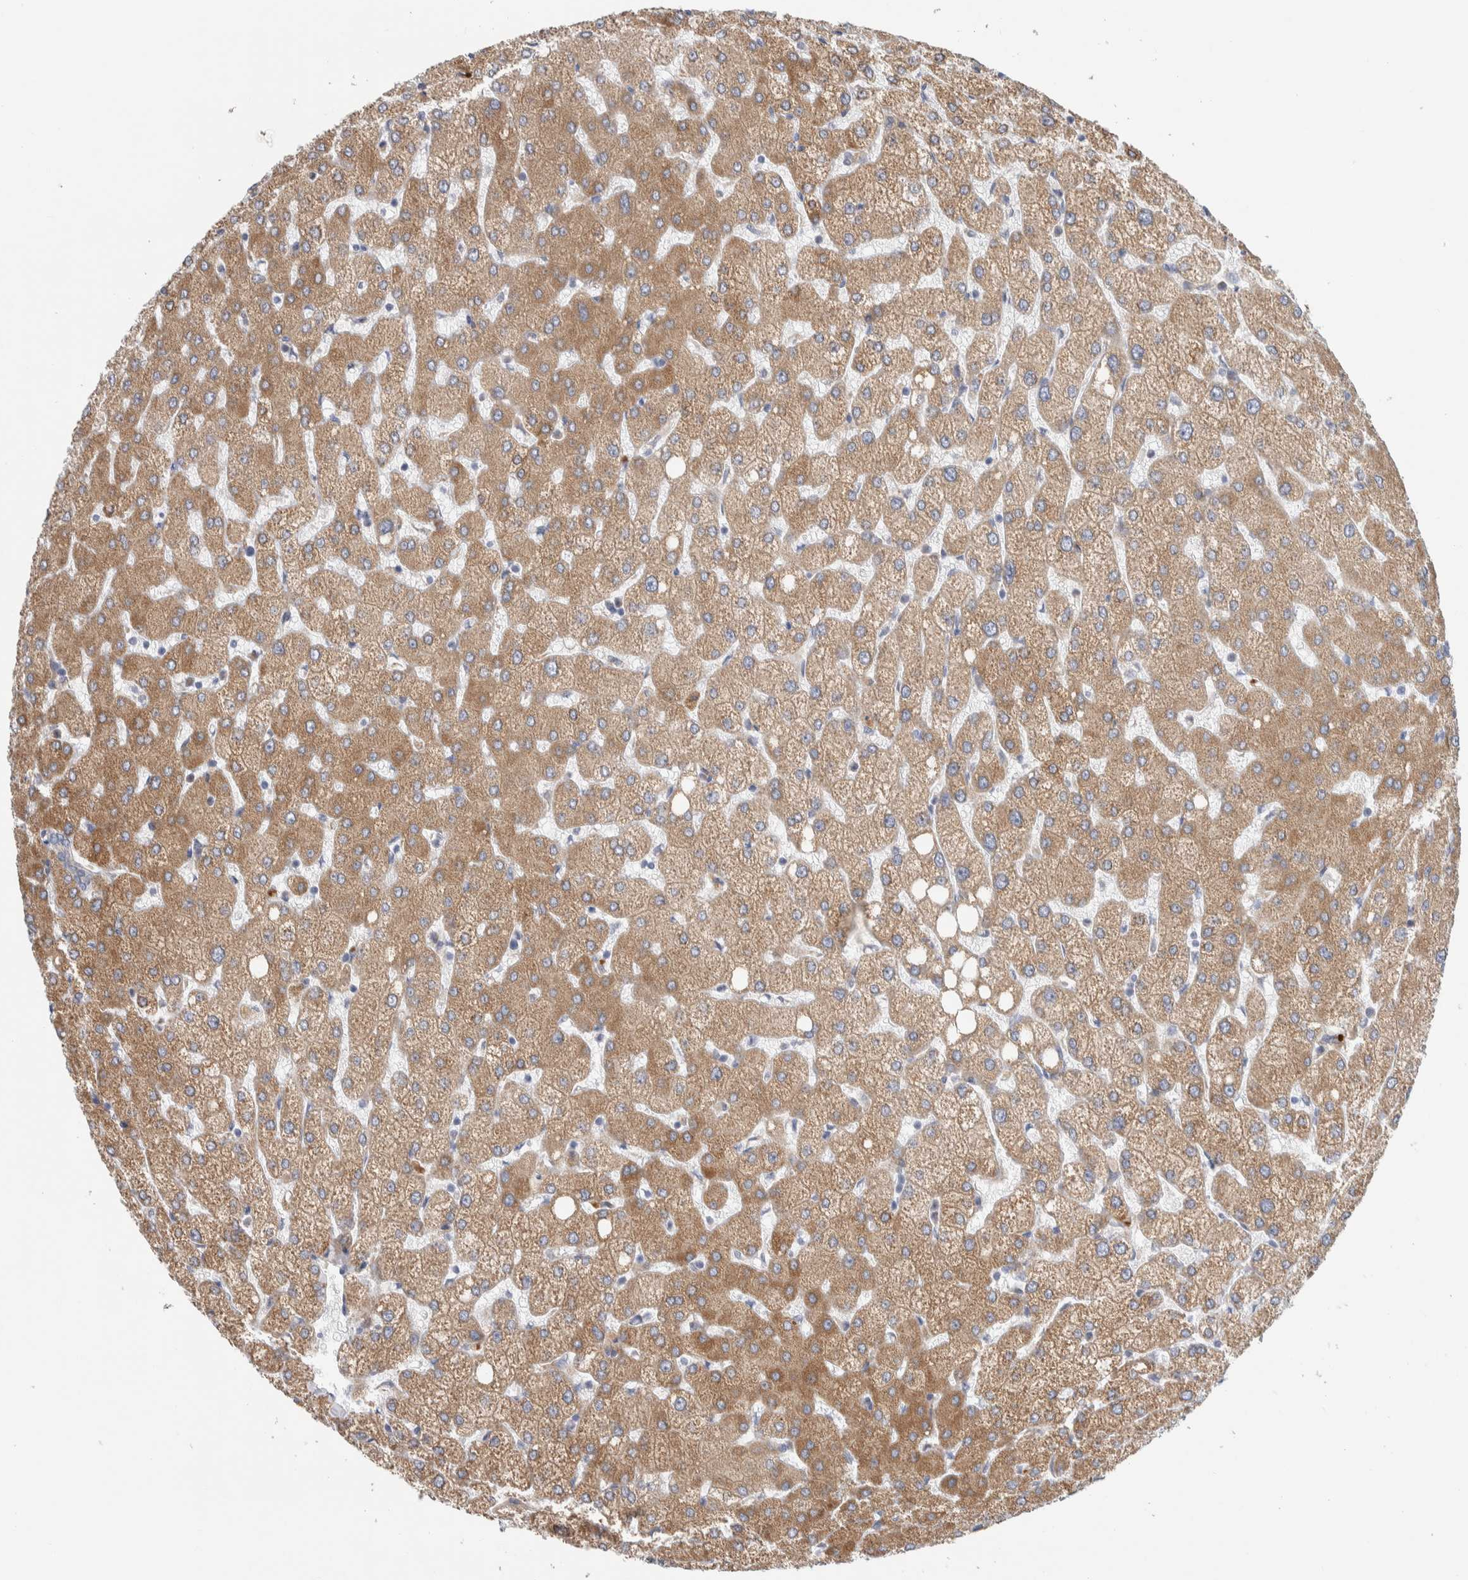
{"staining": {"intensity": "weak", "quantity": "<25%", "location": "cytoplasmic/membranous"}, "tissue": "liver", "cell_type": "Cholangiocytes", "image_type": "normal", "snomed": [{"axis": "morphology", "description": "Normal tissue, NOS"}, {"axis": "topography", "description": "Liver"}], "caption": "Immunohistochemistry (IHC) histopathology image of benign liver: human liver stained with DAB (3,3'-diaminobenzidine) exhibits no significant protein expression in cholangiocytes.", "gene": "ENGASE", "patient": {"sex": "female", "age": 54}}